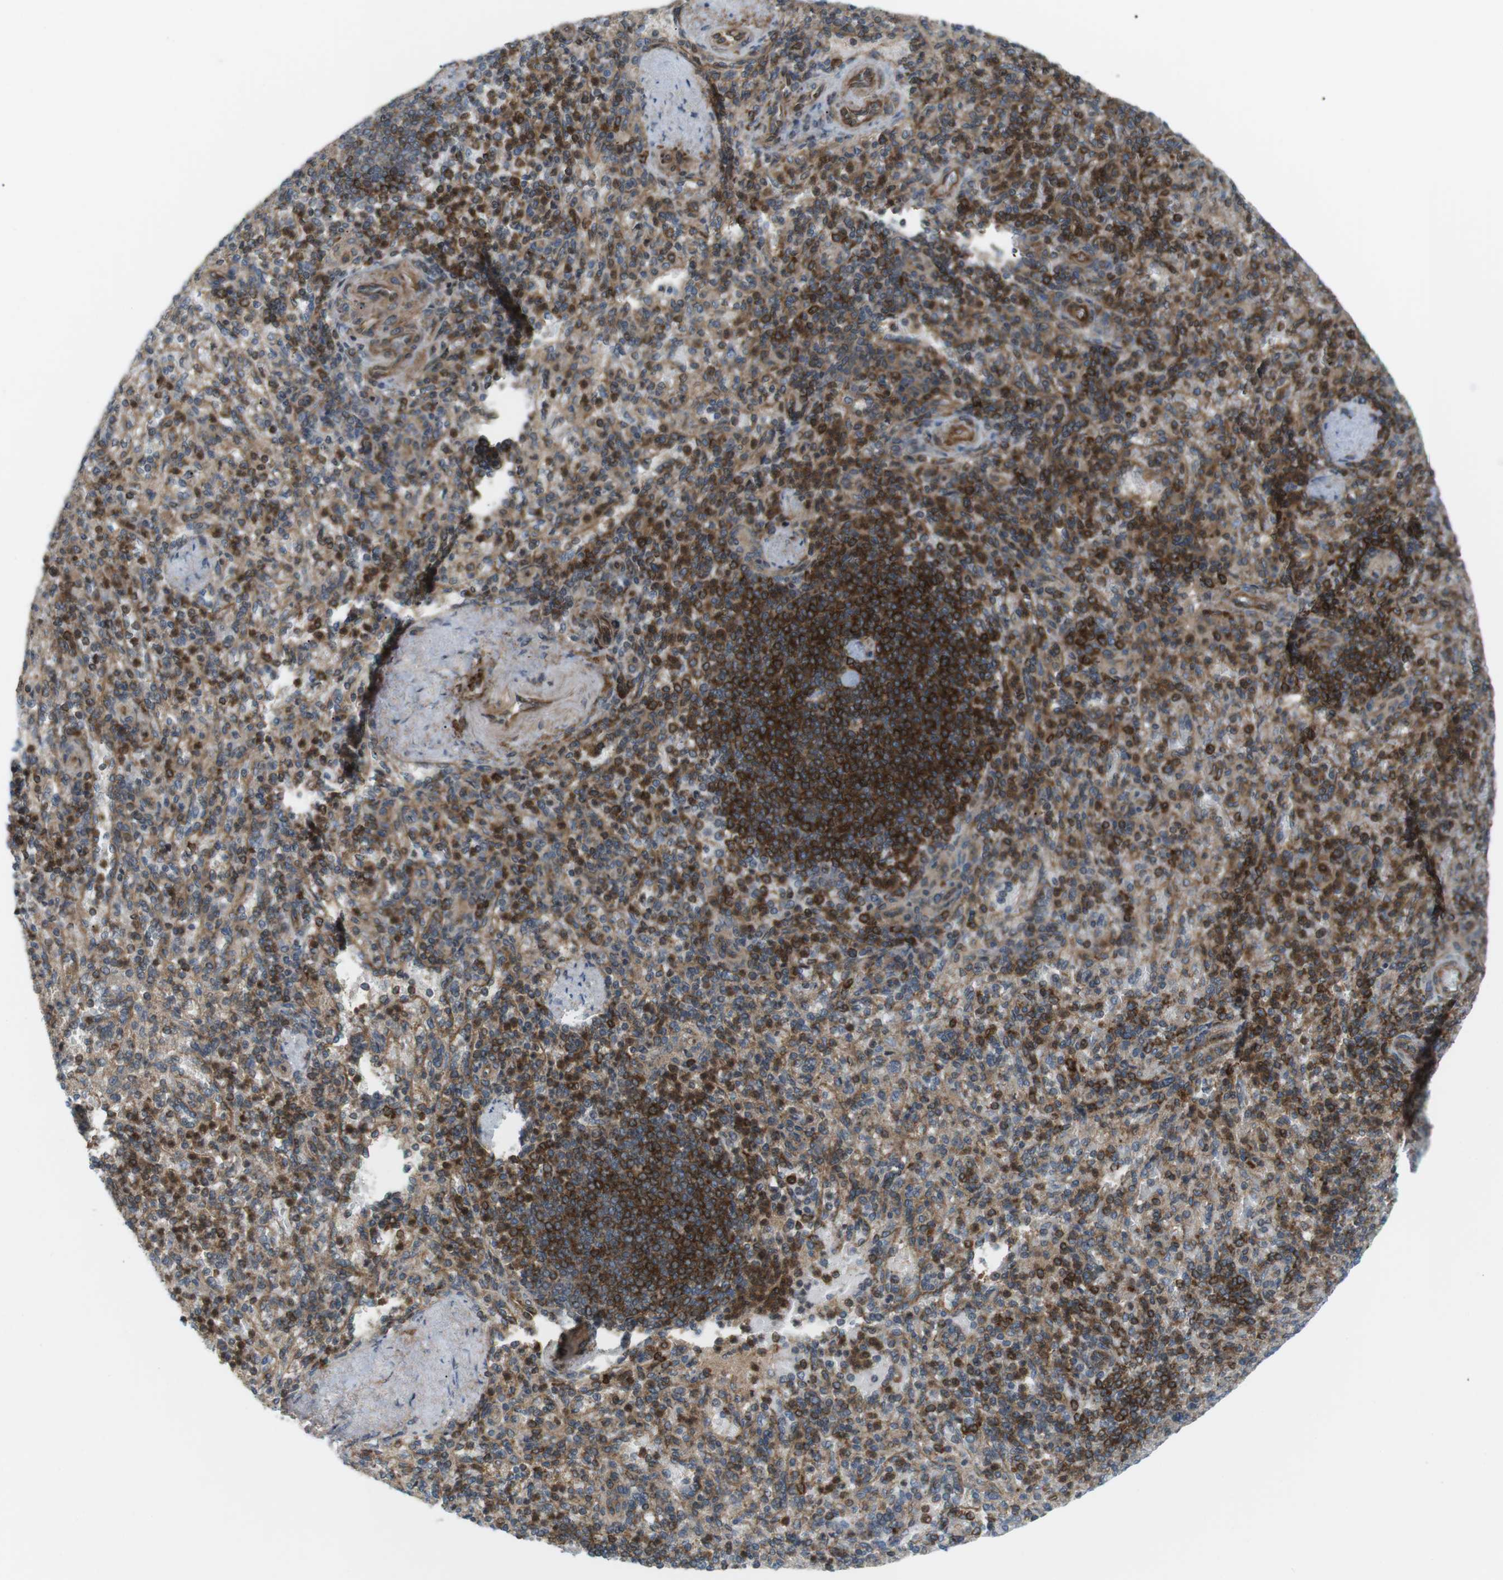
{"staining": {"intensity": "strong", "quantity": ">75%", "location": "cytoplasmic/membranous"}, "tissue": "spleen", "cell_type": "Cells in red pulp", "image_type": "normal", "snomed": [{"axis": "morphology", "description": "Normal tissue, NOS"}, {"axis": "topography", "description": "Spleen"}], "caption": "Normal spleen was stained to show a protein in brown. There is high levels of strong cytoplasmic/membranous positivity in about >75% of cells in red pulp.", "gene": "FLII", "patient": {"sex": "female", "age": 74}}